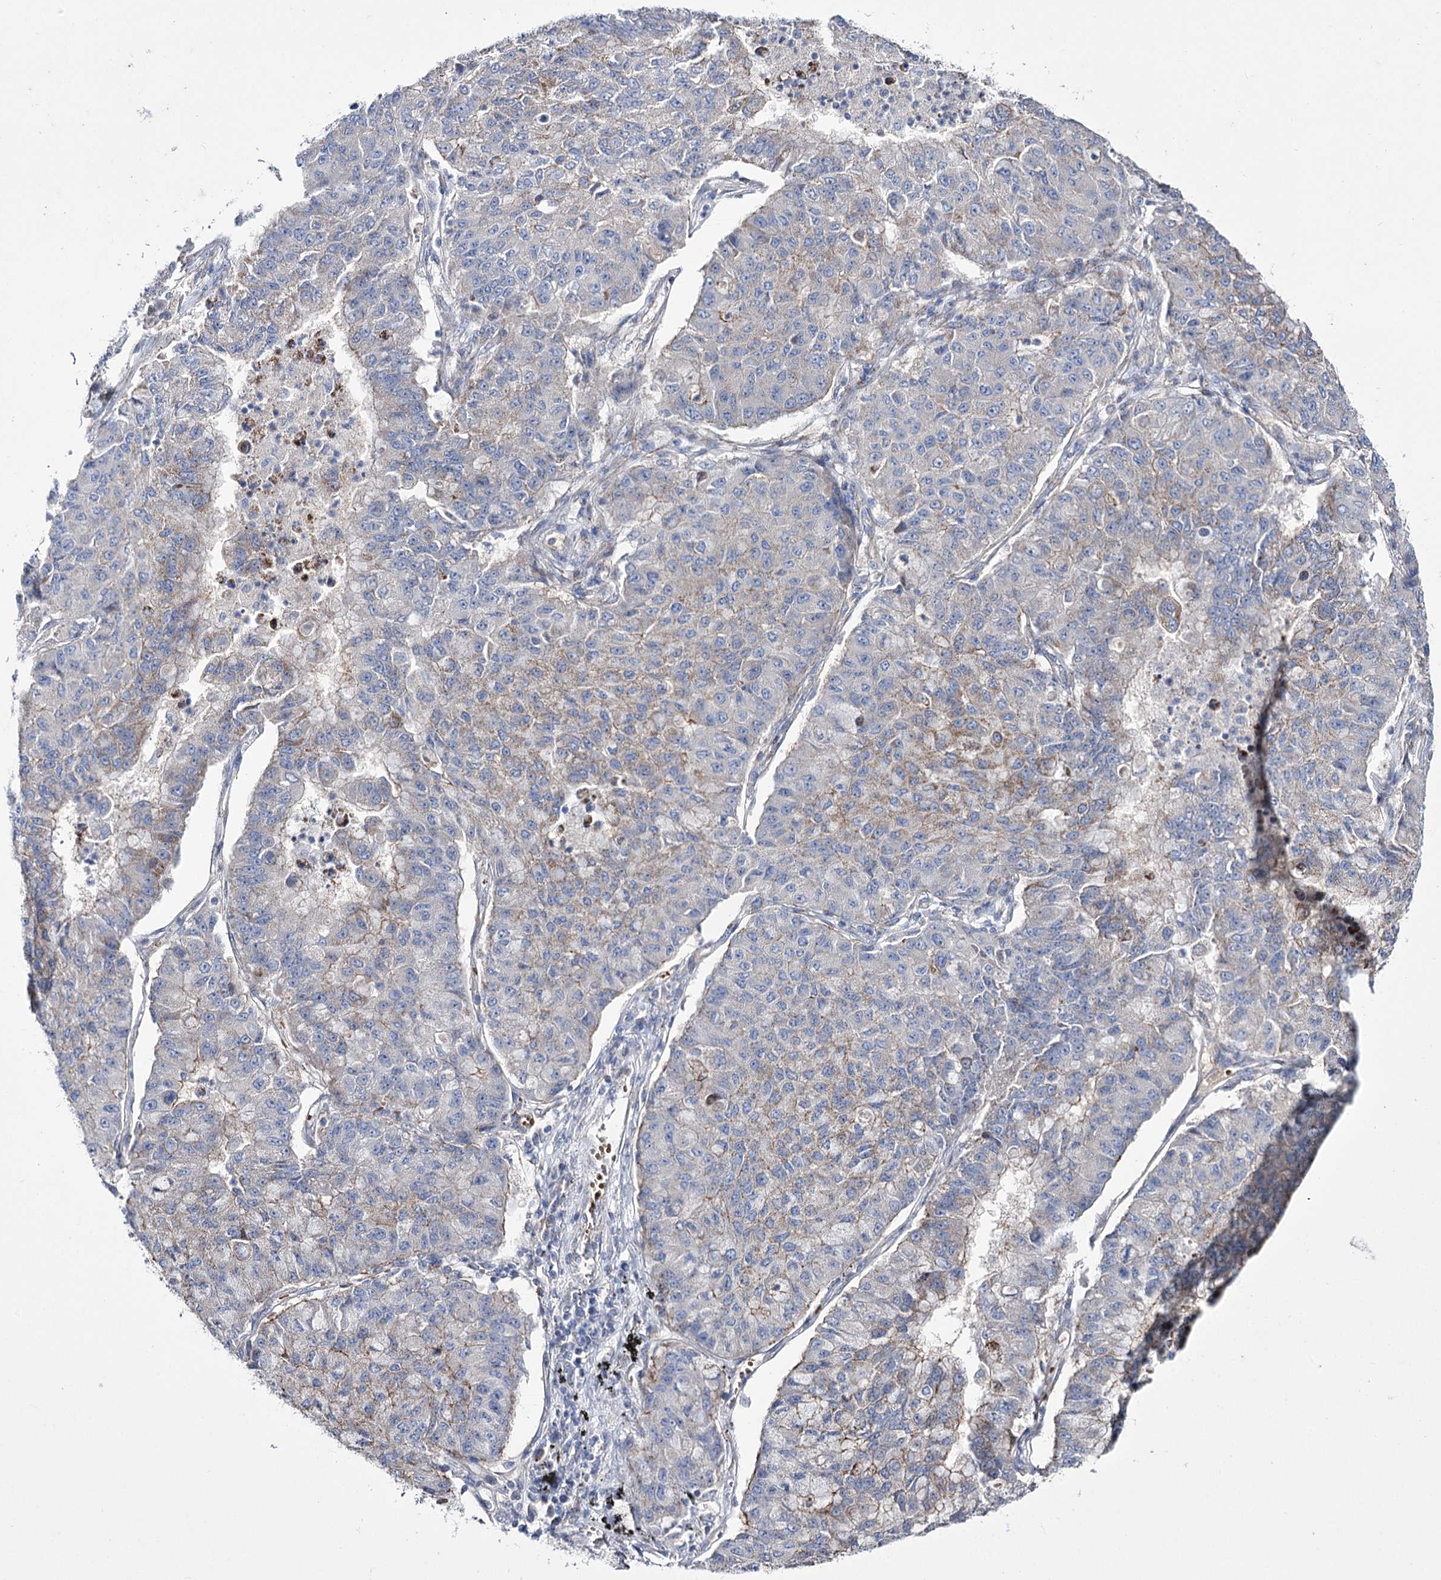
{"staining": {"intensity": "weak", "quantity": "<25%", "location": "cytoplasmic/membranous"}, "tissue": "lung cancer", "cell_type": "Tumor cells", "image_type": "cancer", "snomed": [{"axis": "morphology", "description": "Squamous cell carcinoma, NOS"}, {"axis": "topography", "description": "Lung"}], "caption": "The histopathology image demonstrates no significant expression in tumor cells of lung squamous cell carcinoma.", "gene": "OSBPL5", "patient": {"sex": "male", "age": 74}}